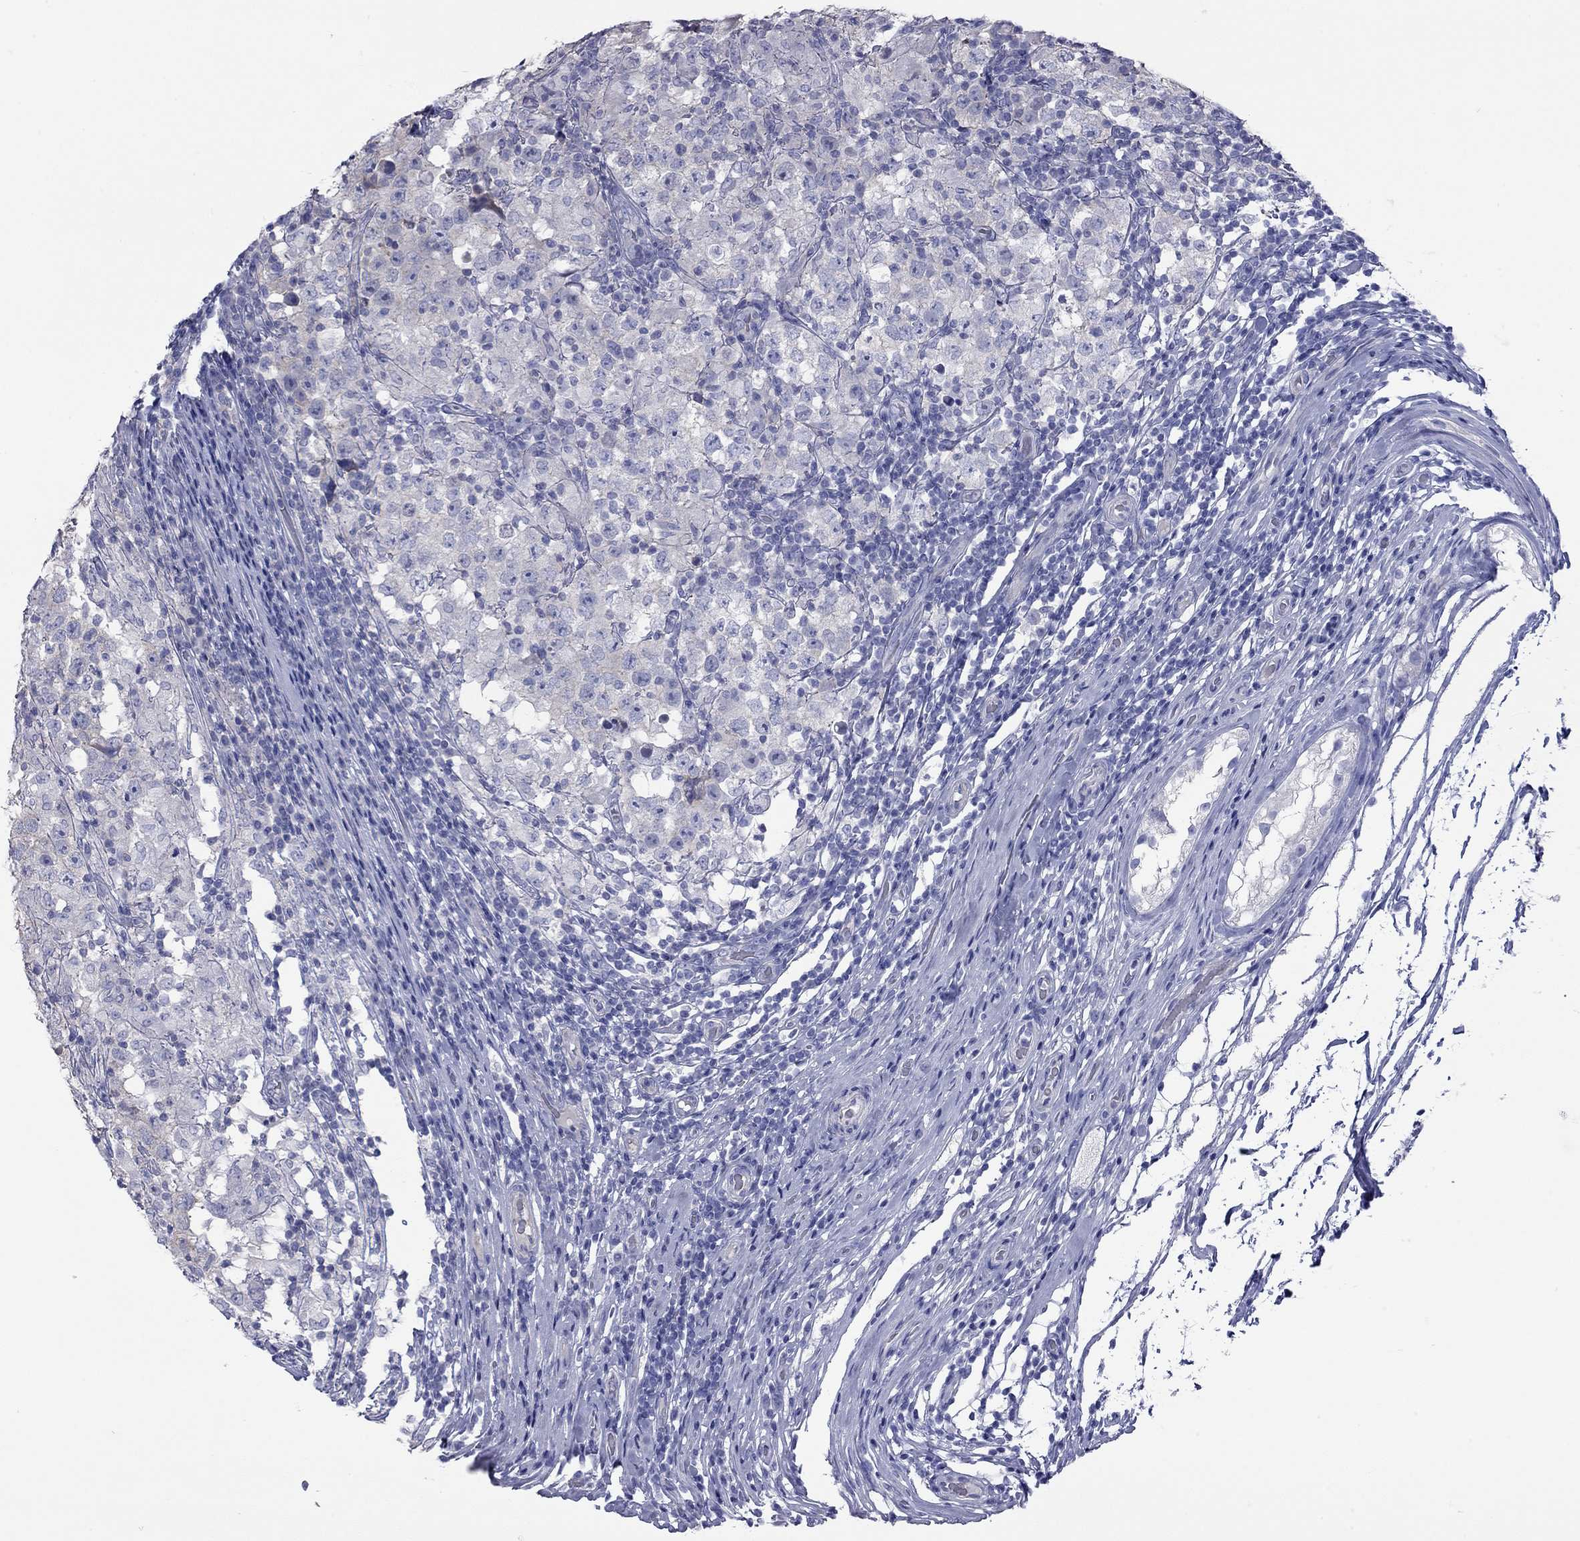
{"staining": {"intensity": "negative", "quantity": "none", "location": "none"}, "tissue": "testis cancer", "cell_type": "Tumor cells", "image_type": "cancer", "snomed": [{"axis": "morphology", "description": "Seminoma, NOS"}, {"axis": "morphology", "description": "Carcinoma, Embryonal, NOS"}, {"axis": "topography", "description": "Testis"}], "caption": "This is an IHC photomicrograph of human testis cancer (embryonal carcinoma). There is no staining in tumor cells.", "gene": "ACTL7B", "patient": {"sex": "male", "age": 41}}